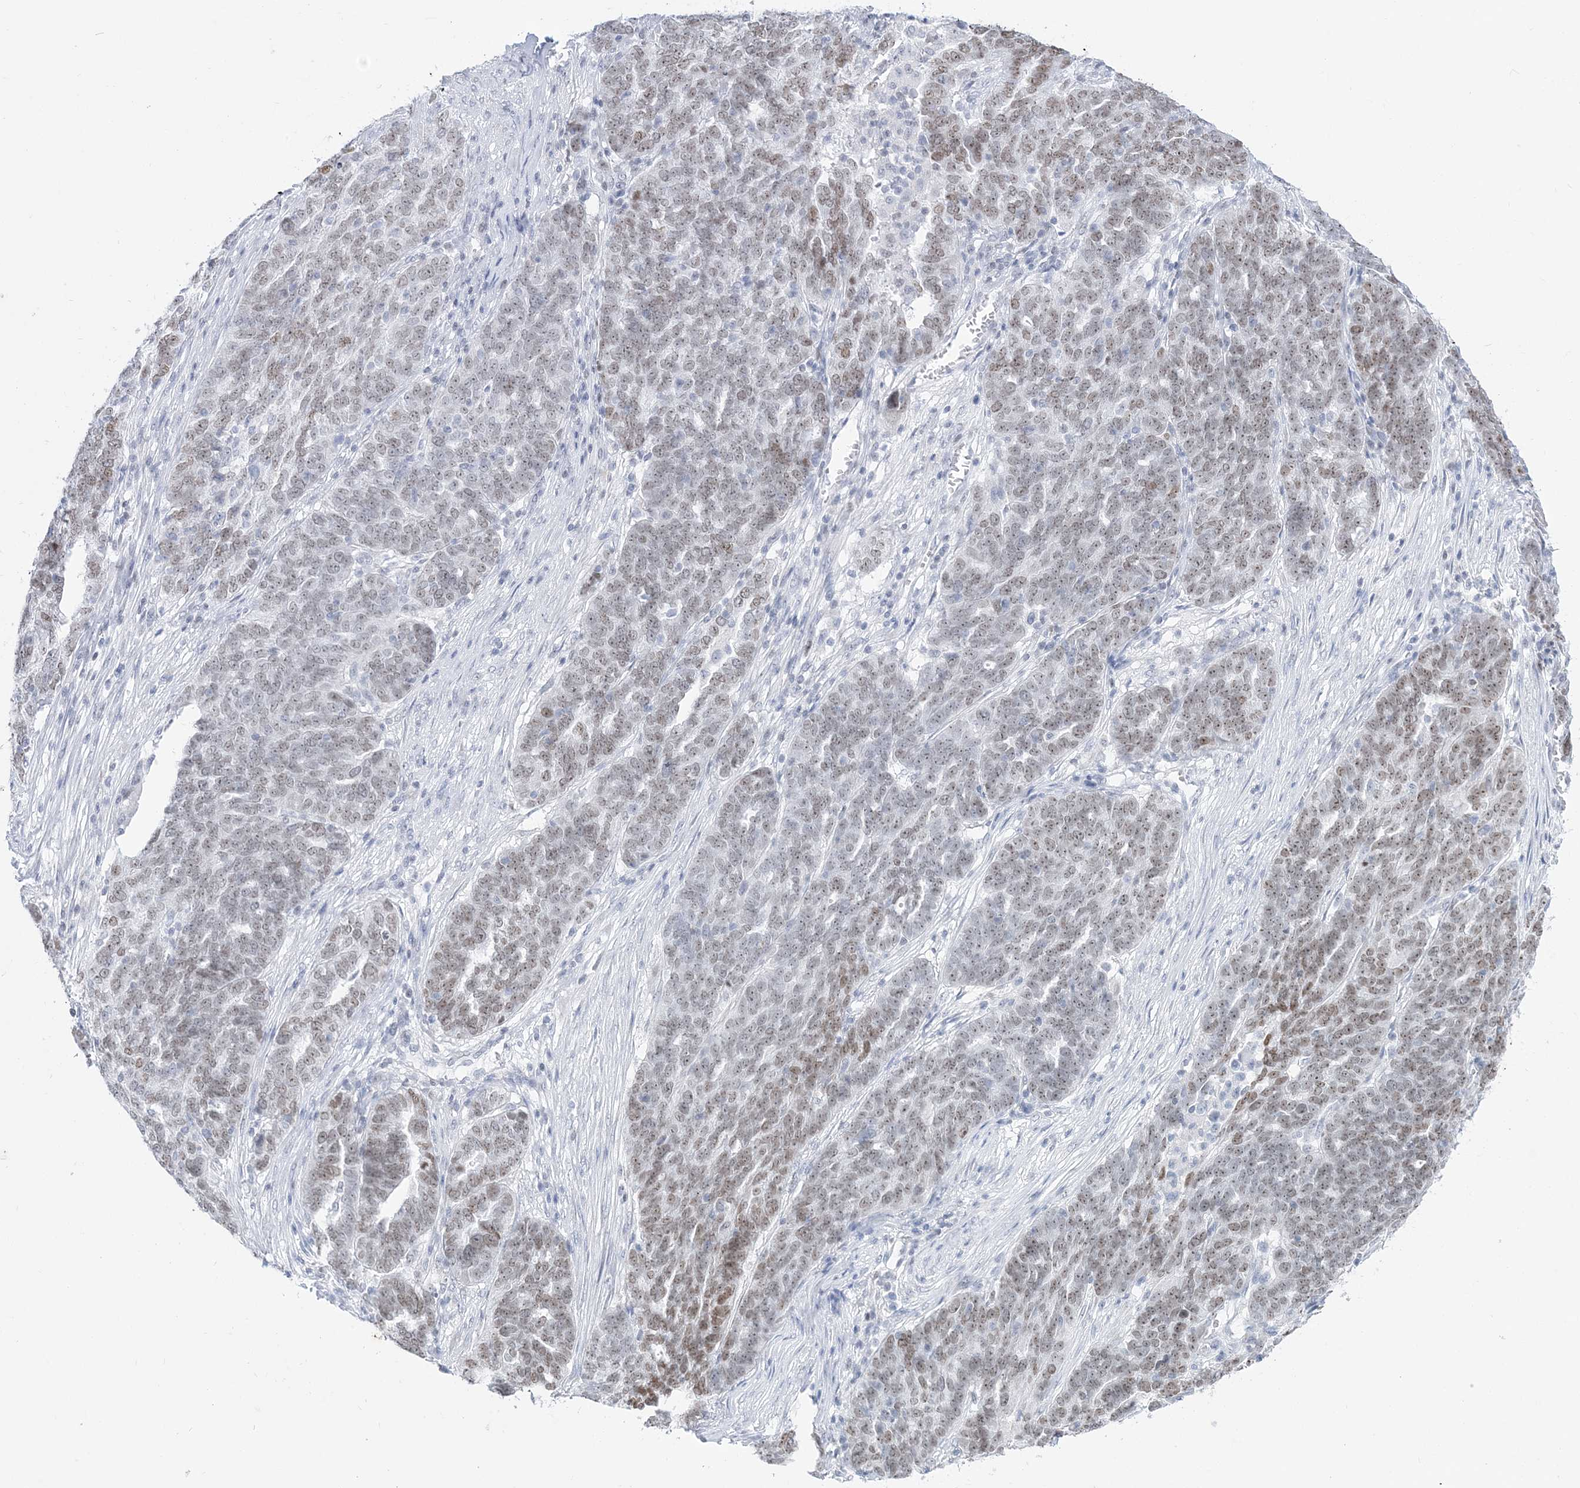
{"staining": {"intensity": "weak", "quantity": ">75%", "location": "nuclear"}, "tissue": "ovarian cancer", "cell_type": "Tumor cells", "image_type": "cancer", "snomed": [{"axis": "morphology", "description": "Cystadenocarcinoma, serous, NOS"}, {"axis": "topography", "description": "Ovary"}], "caption": "High-power microscopy captured an immunohistochemistry micrograph of ovarian serous cystadenocarcinoma, revealing weak nuclear staining in about >75% of tumor cells.", "gene": "DDX21", "patient": {"sex": "female", "age": 59}}